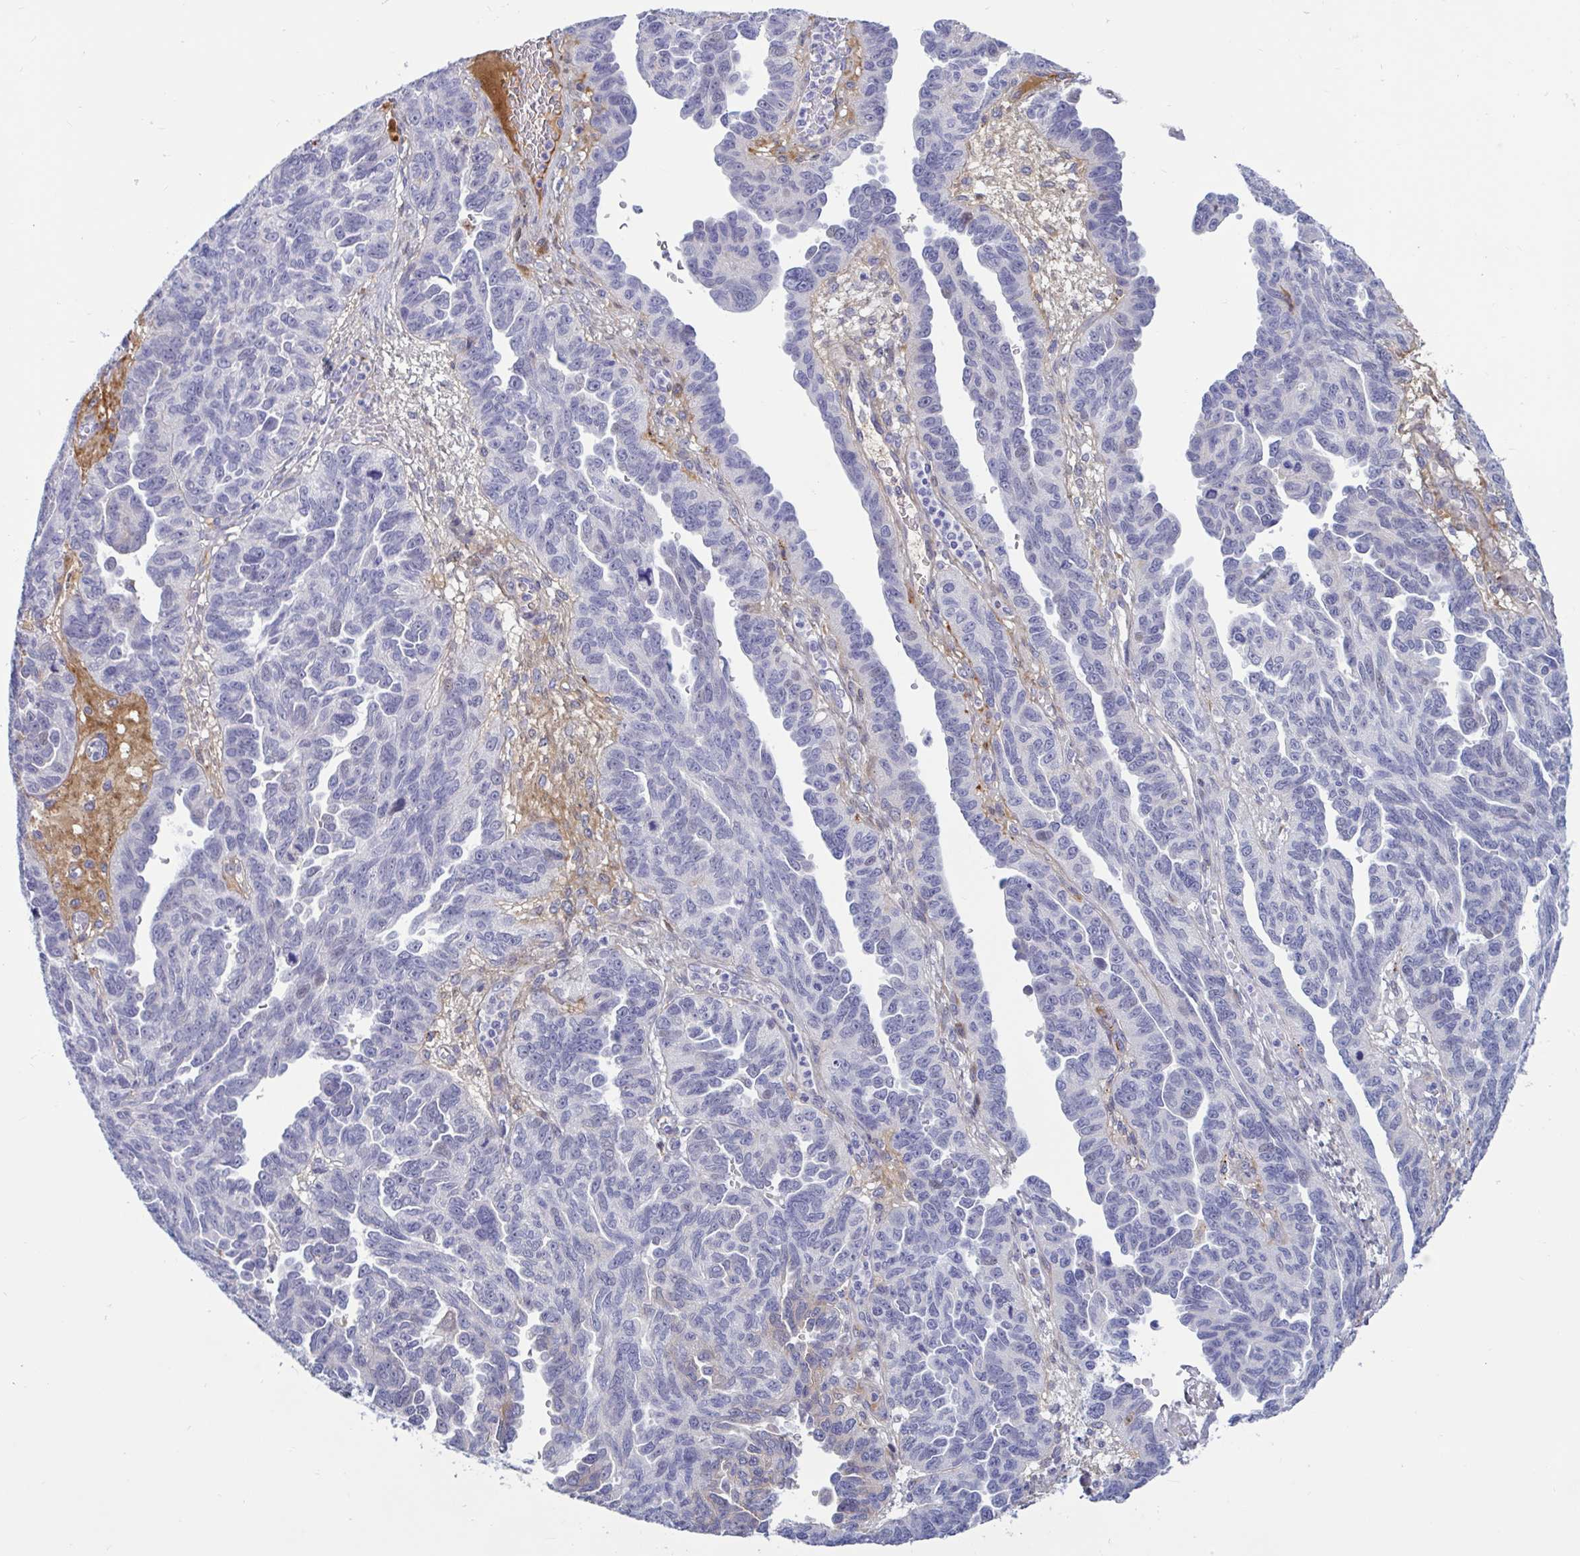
{"staining": {"intensity": "weak", "quantity": "<25%", "location": "cytoplasmic/membranous"}, "tissue": "ovarian cancer", "cell_type": "Tumor cells", "image_type": "cancer", "snomed": [{"axis": "morphology", "description": "Cystadenocarcinoma, serous, NOS"}, {"axis": "topography", "description": "Ovary"}], "caption": "High power microscopy image of an immunohistochemistry micrograph of serous cystadenocarcinoma (ovarian), revealing no significant positivity in tumor cells. (DAB immunohistochemistry with hematoxylin counter stain).", "gene": "FAM219B", "patient": {"sex": "female", "age": 64}}